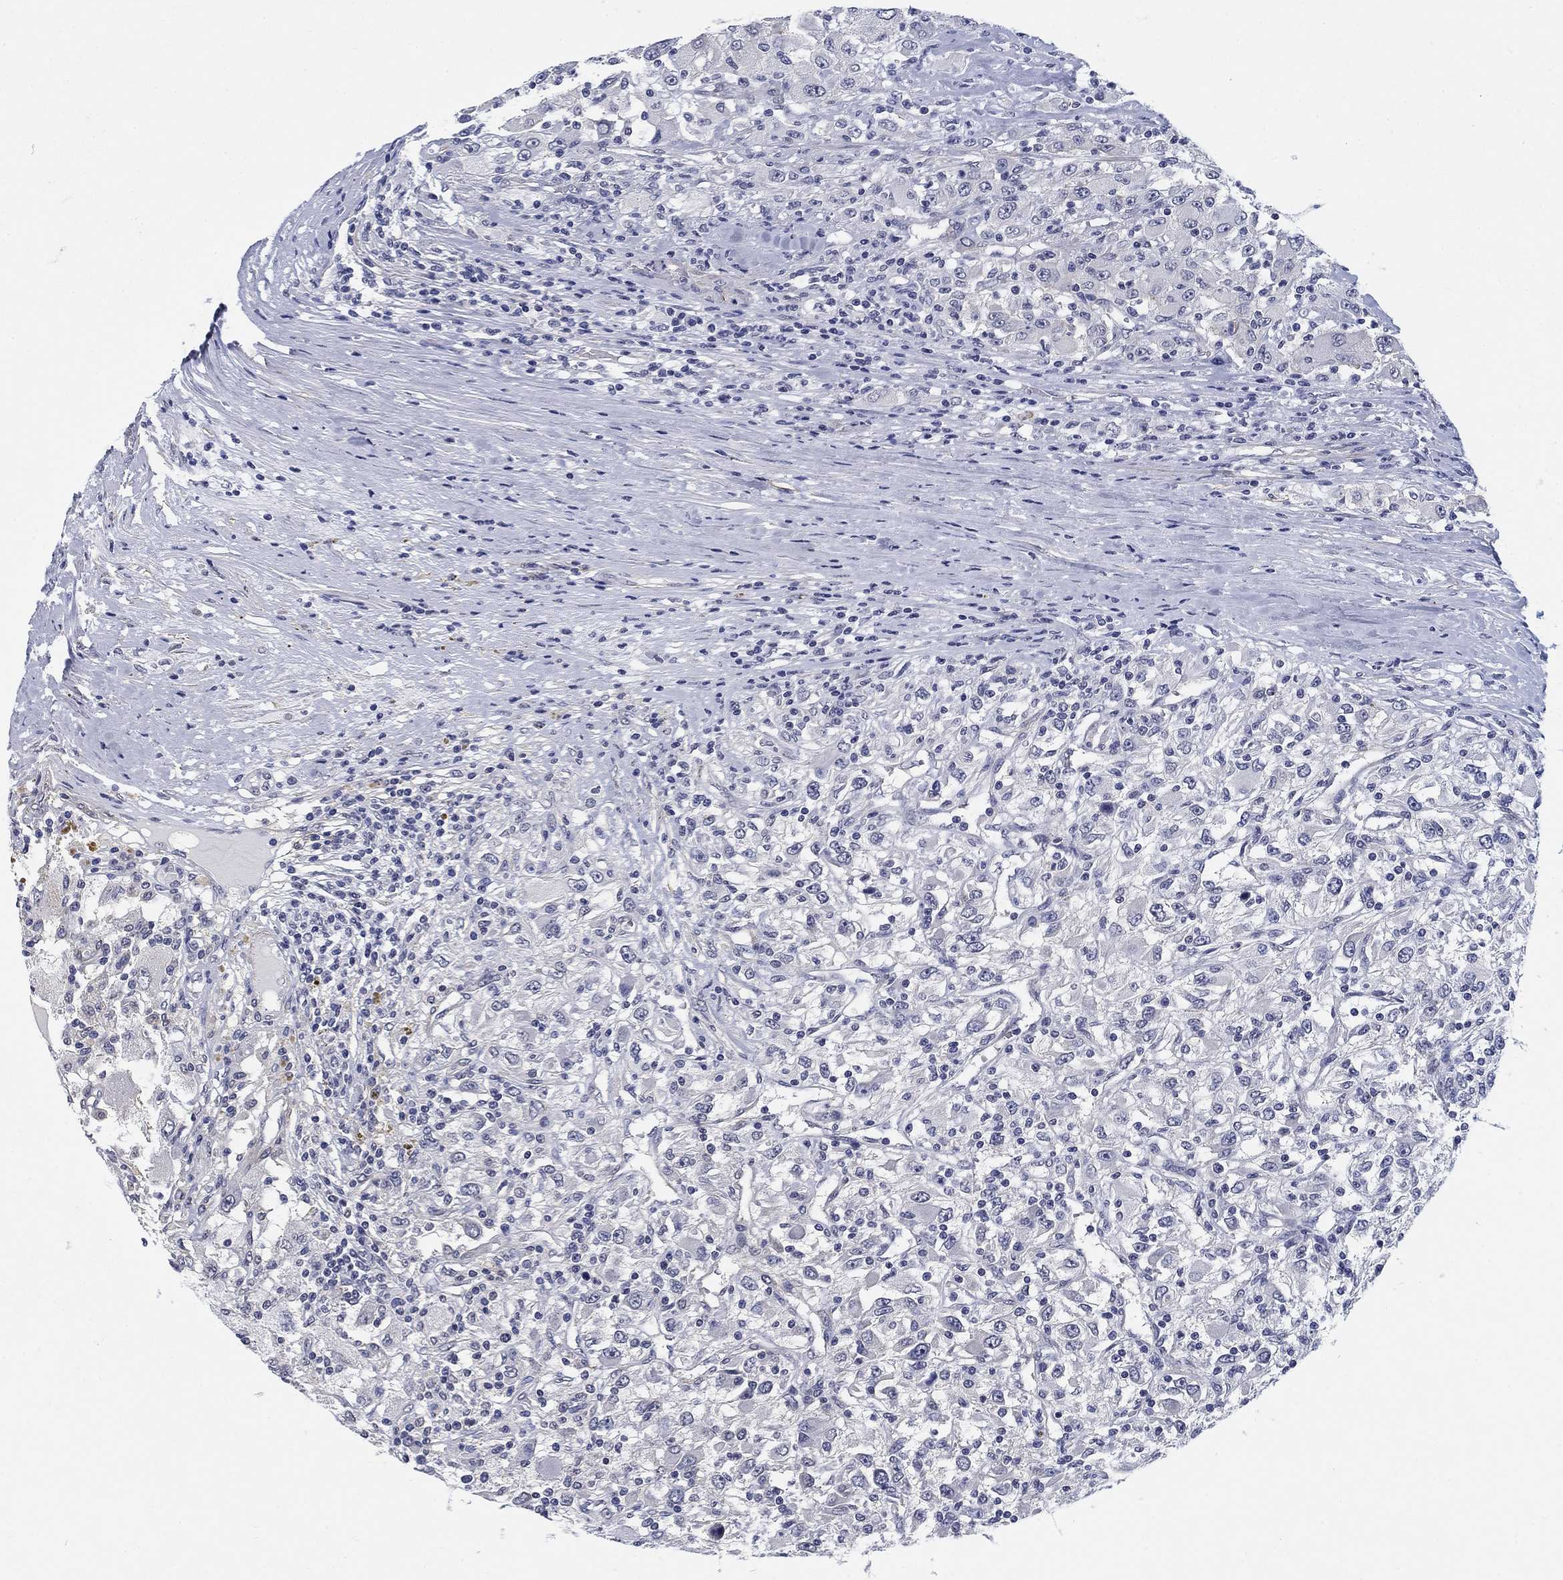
{"staining": {"intensity": "negative", "quantity": "none", "location": "none"}, "tissue": "renal cancer", "cell_type": "Tumor cells", "image_type": "cancer", "snomed": [{"axis": "morphology", "description": "Adenocarcinoma, NOS"}, {"axis": "topography", "description": "Kidney"}], "caption": "DAB immunohistochemical staining of human renal adenocarcinoma reveals no significant expression in tumor cells.", "gene": "OTUB2", "patient": {"sex": "female", "age": 67}}